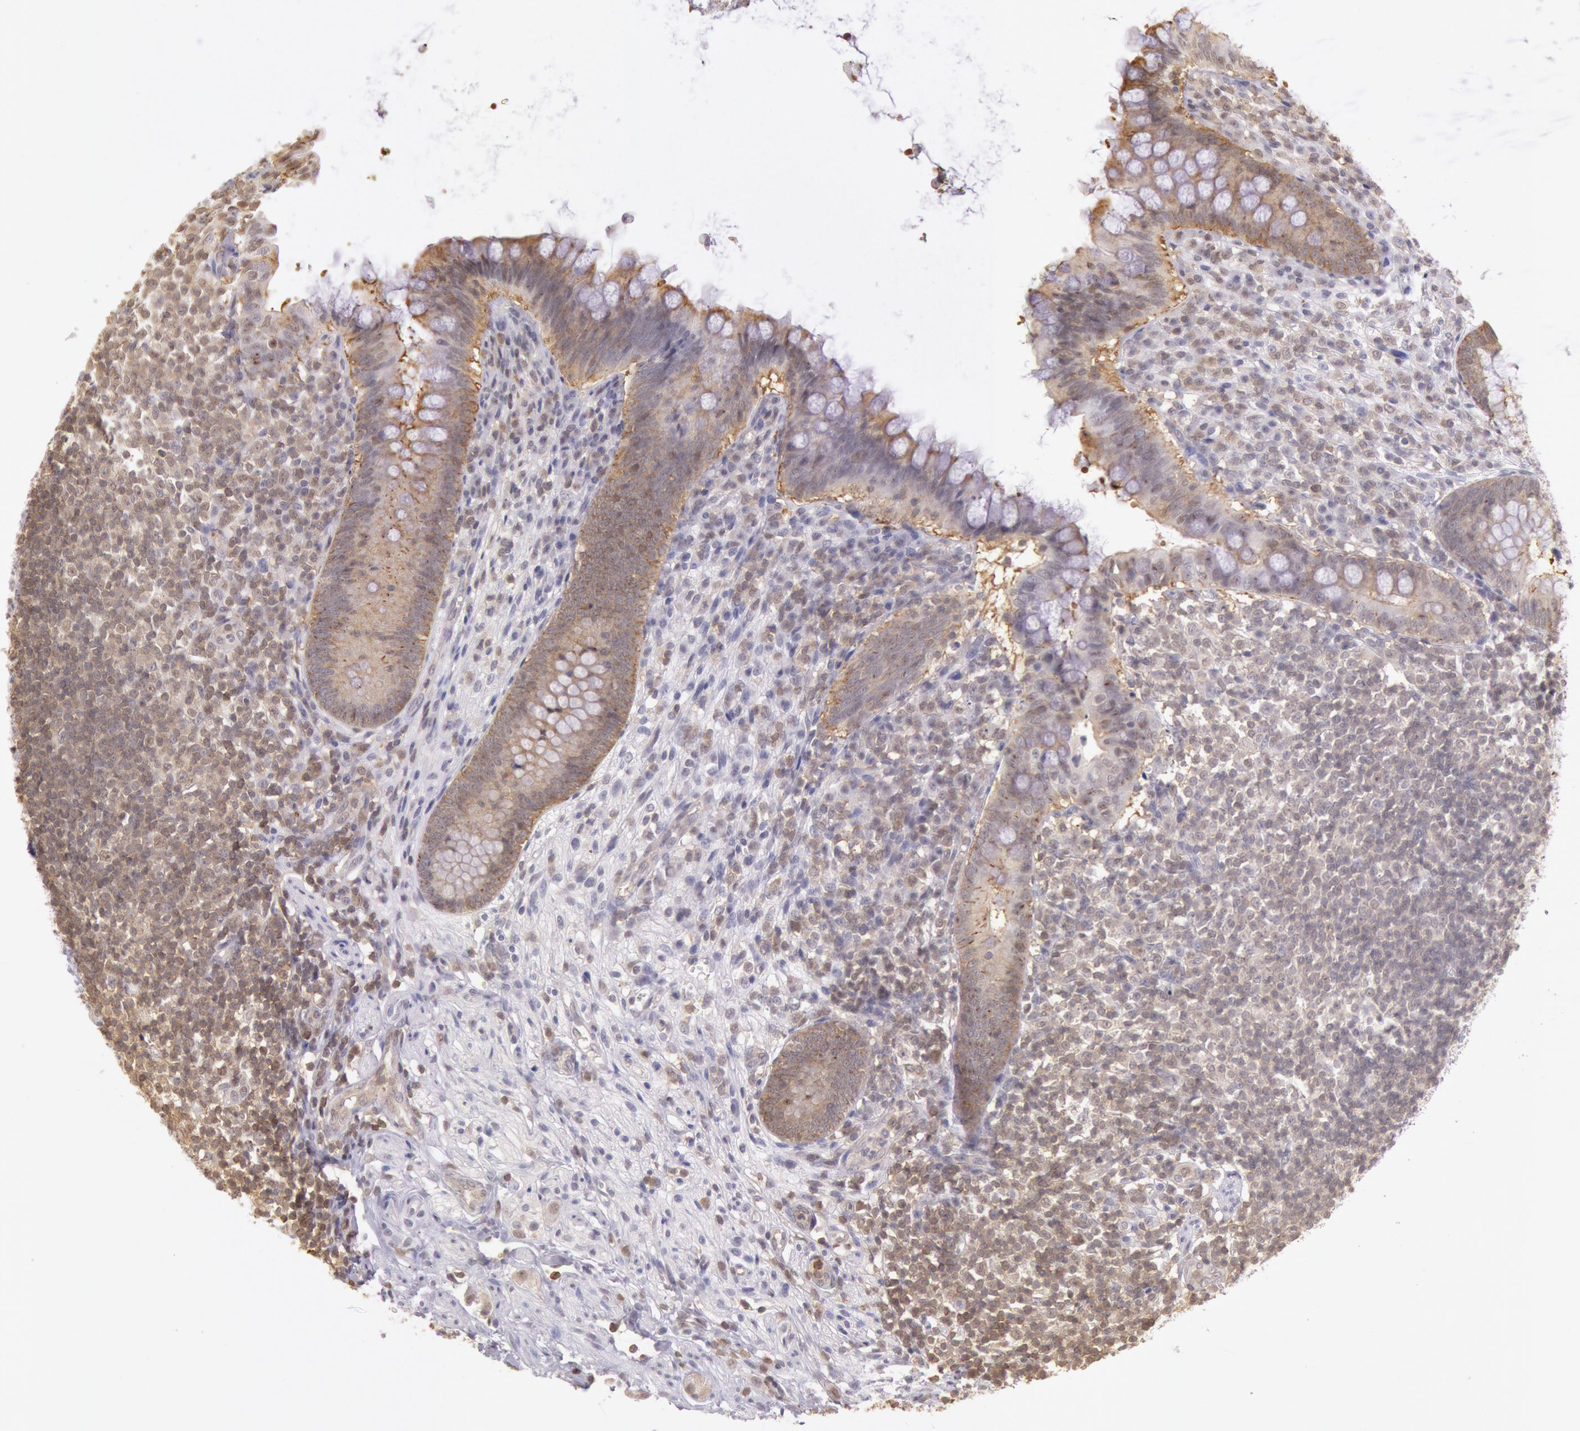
{"staining": {"intensity": "moderate", "quantity": "25%-75%", "location": "cytoplasmic/membranous,nuclear"}, "tissue": "appendix", "cell_type": "Glandular cells", "image_type": "normal", "snomed": [{"axis": "morphology", "description": "Normal tissue, NOS"}, {"axis": "topography", "description": "Appendix"}], "caption": "A high-resolution image shows immunohistochemistry (IHC) staining of normal appendix, which displays moderate cytoplasmic/membranous,nuclear positivity in approximately 25%-75% of glandular cells.", "gene": "HIF1A", "patient": {"sex": "female", "age": 66}}